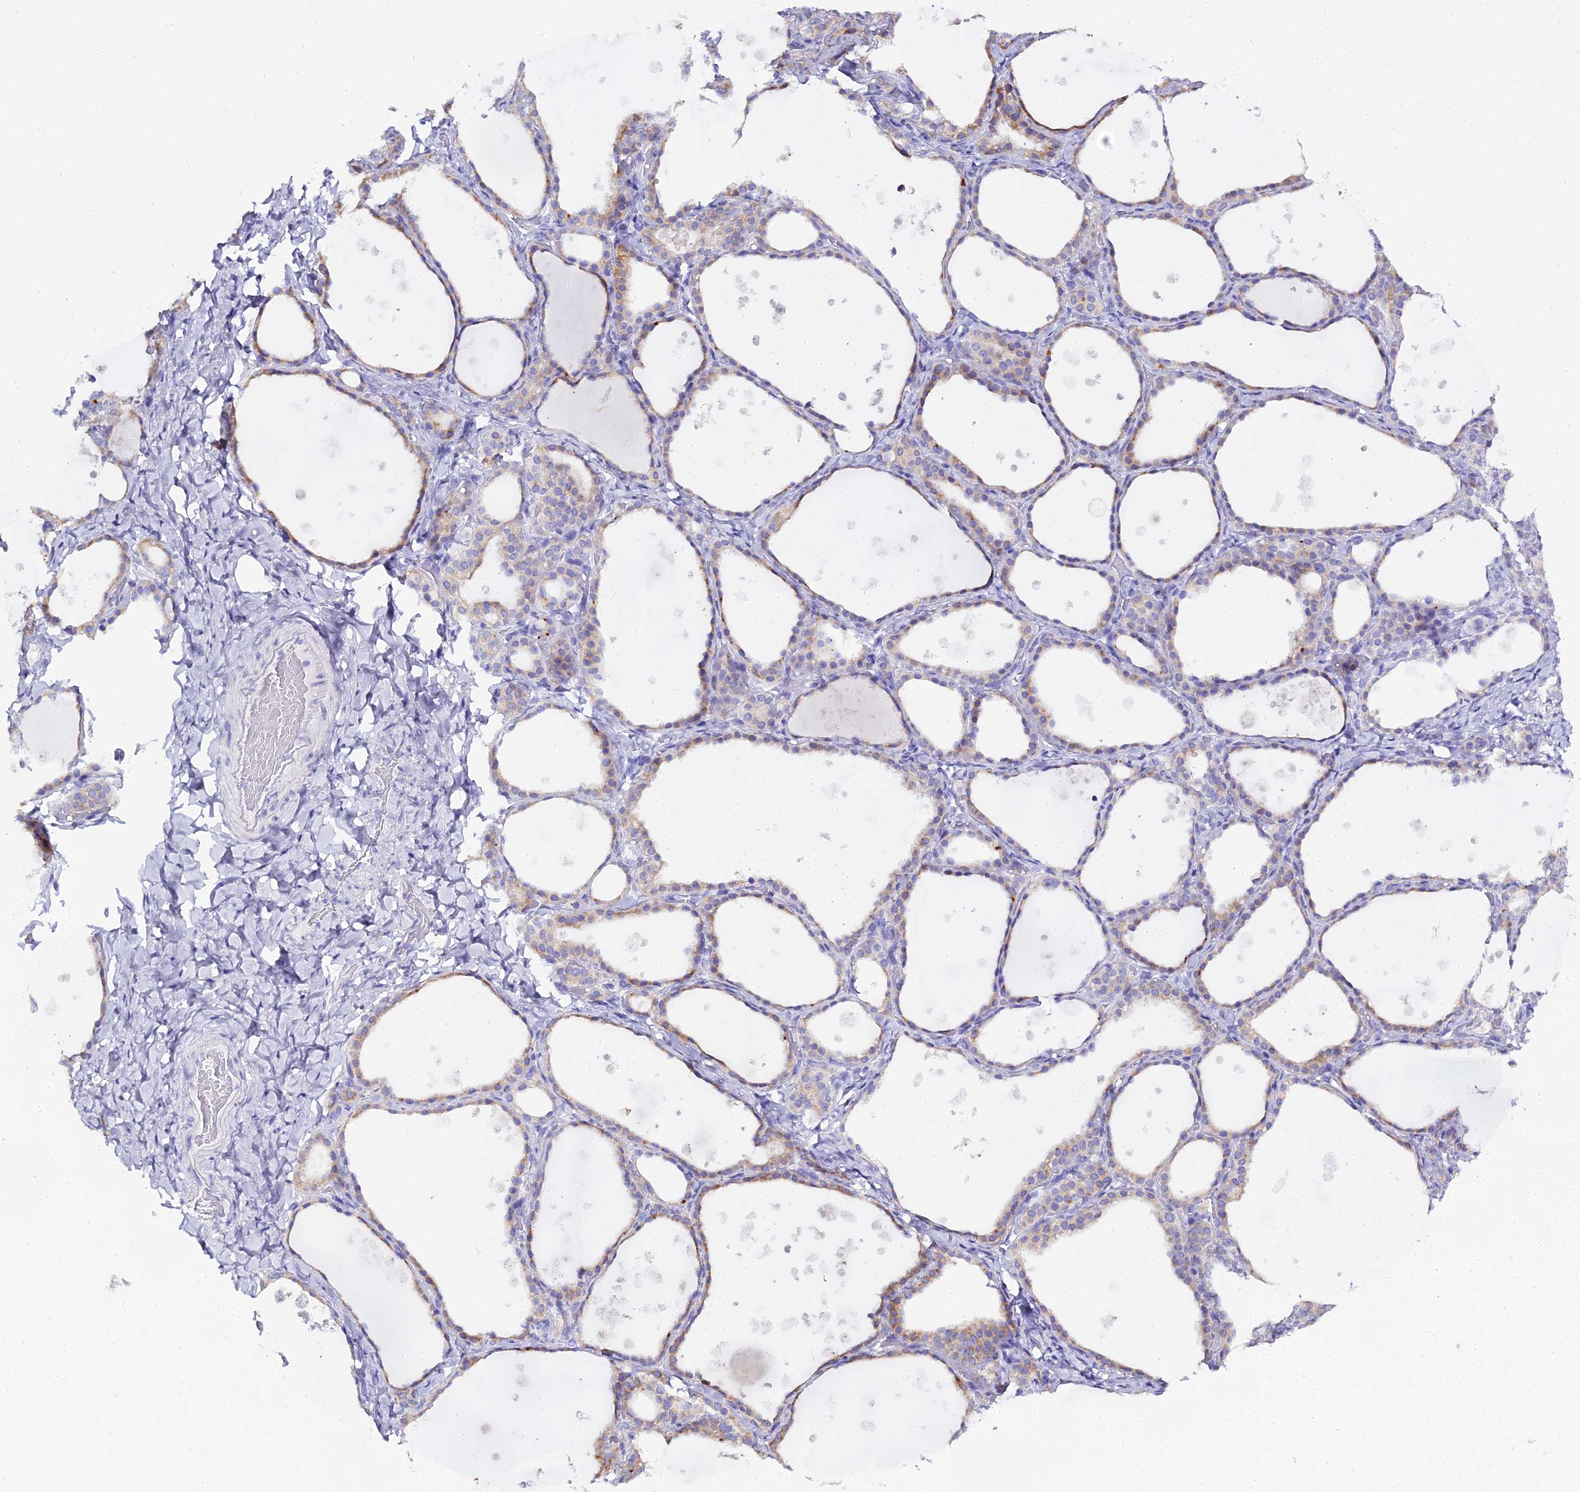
{"staining": {"intensity": "weak", "quantity": "25%-75%", "location": "cytoplasmic/membranous"}, "tissue": "thyroid gland", "cell_type": "Glandular cells", "image_type": "normal", "snomed": [{"axis": "morphology", "description": "Normal tissue, NOS"}, {"axis": "topography", "description": "Thyroid gland"}], "caption": "Thyroid gland stained for a protein (brown) displays weak cytoplasmic/membranous positive staining in about 25%-75% of glandular cells.", "gene": "CD5", "patient": {"sex": "female", "age": 44}}